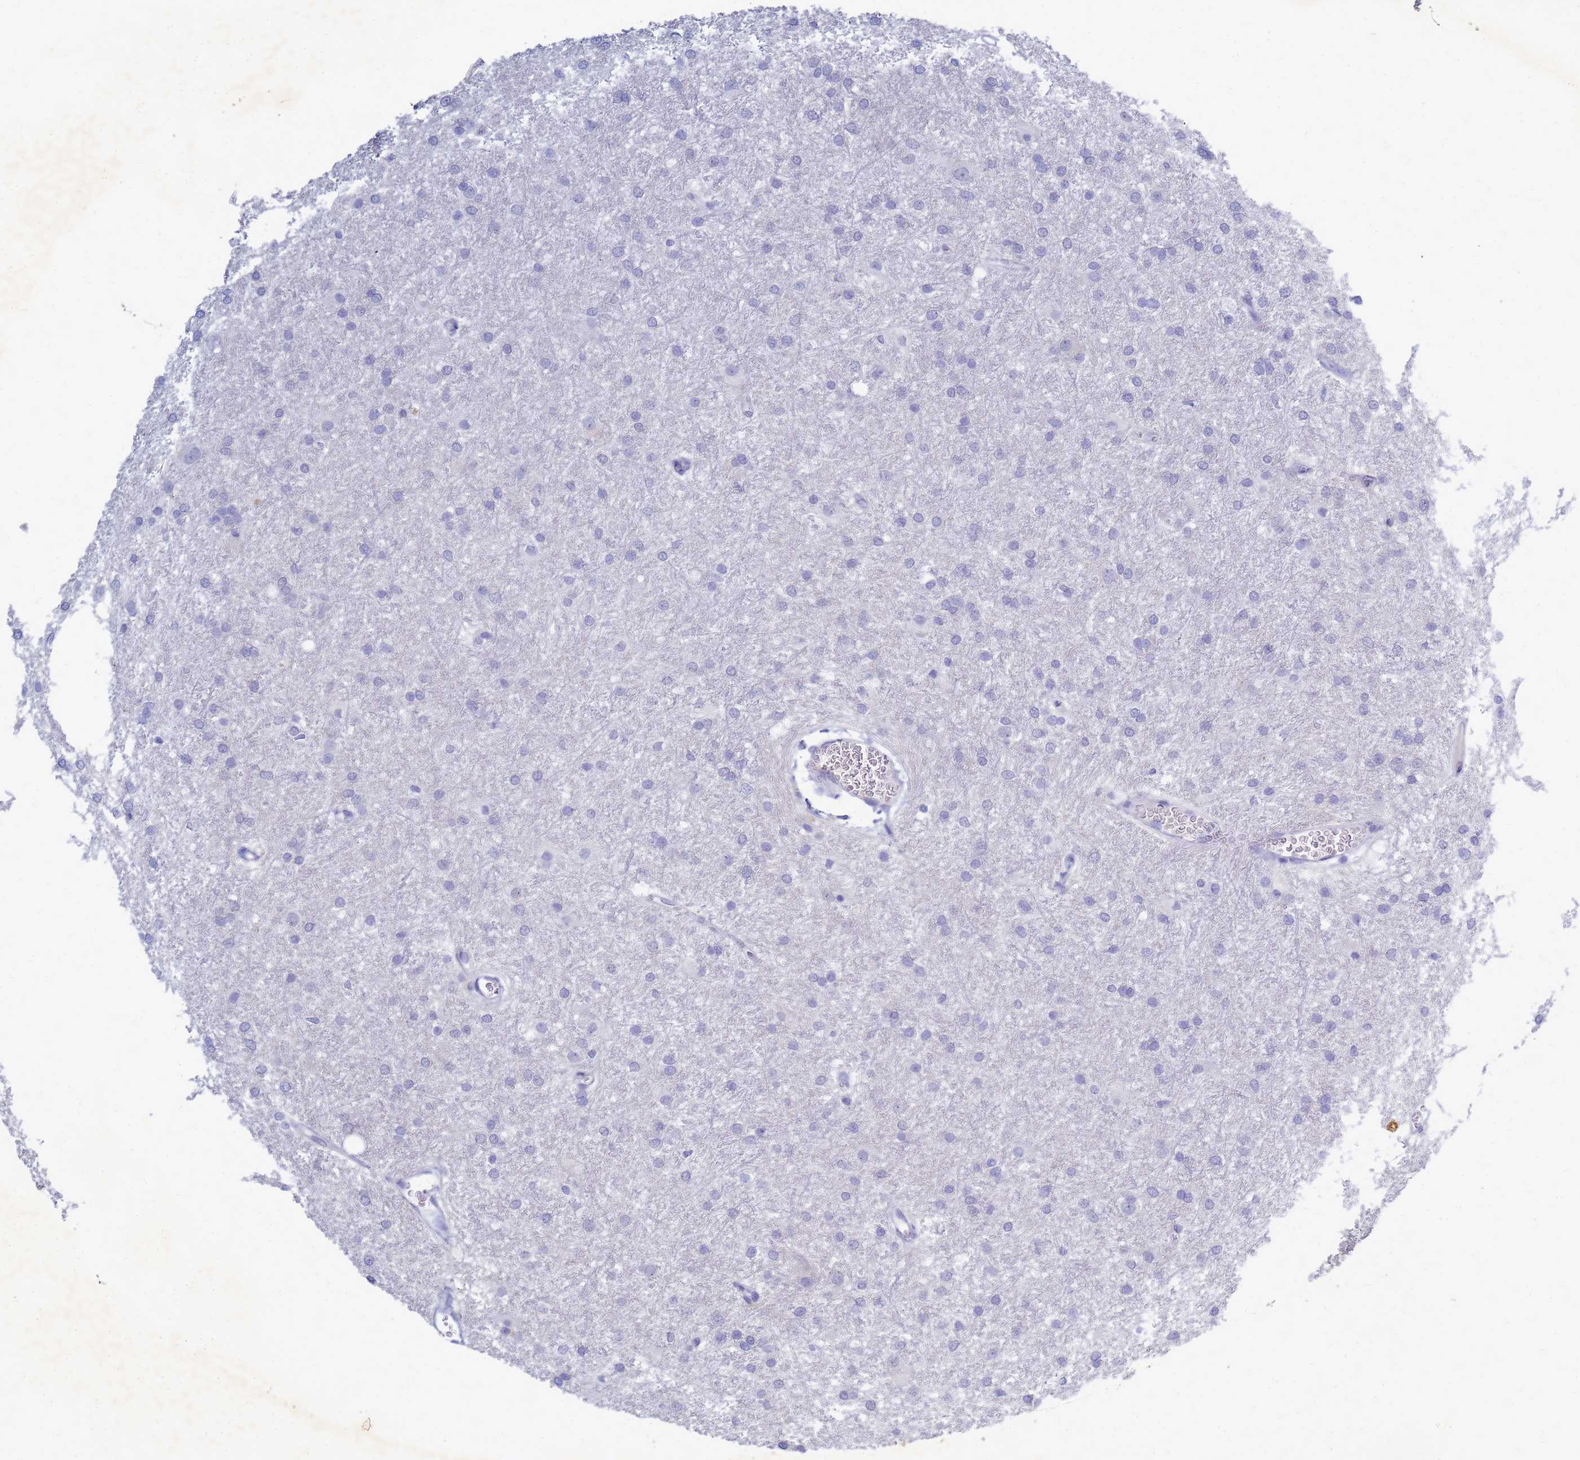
{"staining": {"intensity": "negative", "quantity": "none", "location": "none"}, "tissue": "glioma", "cell_type": "Tumor cells", "image_type": "cancer", "snomed": [{"axis": "morphology", "description": "Glioma, malignant, High grade"}, {"axis": "topography", "description": "Brain"}], "caption": "Tumor cells show no significant expression in malignant glioma (high-grade).", "gene": "B3GNT8", "patient": {"sex": "female", "age": 50}}